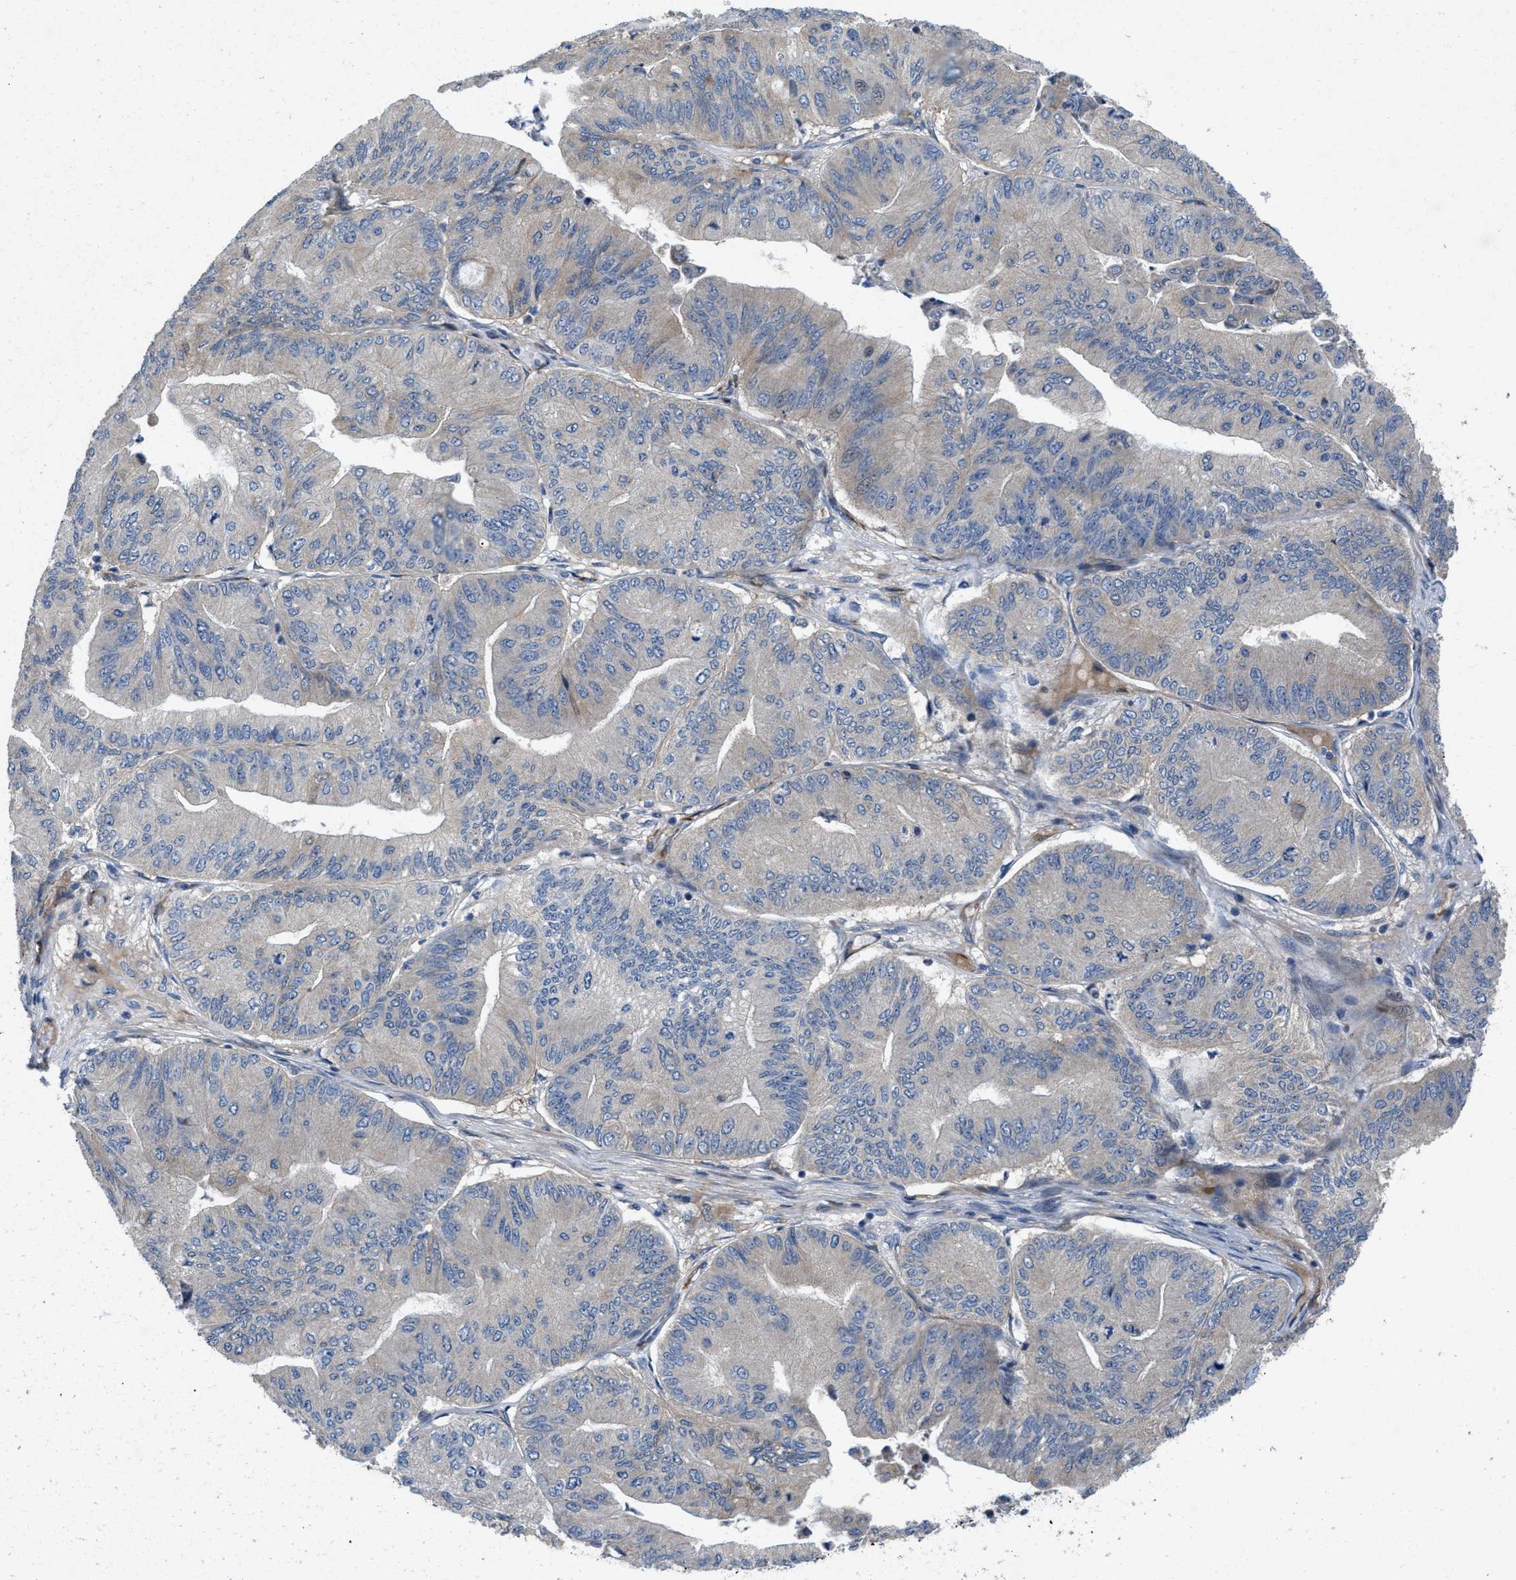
{"staining": {"intensity": "negative", "quantity": "none", "location": "none"}, "tissue": "ovarian cancer", "cell_type": "Tumor cells", "image_type": "cancer", "snomed": [{"axis": "morphology", "description": "Cystadenocarcinoma, mucinous, NOS"}, {"axis": "topography", "description": "Ovary"}], "caption": "There is no significant staining in tumor cells of mucinous cystadenocarcinoma (ovarian).", "gene": "HSPA12B", "patient": {"sex": "female", "age": 61}}